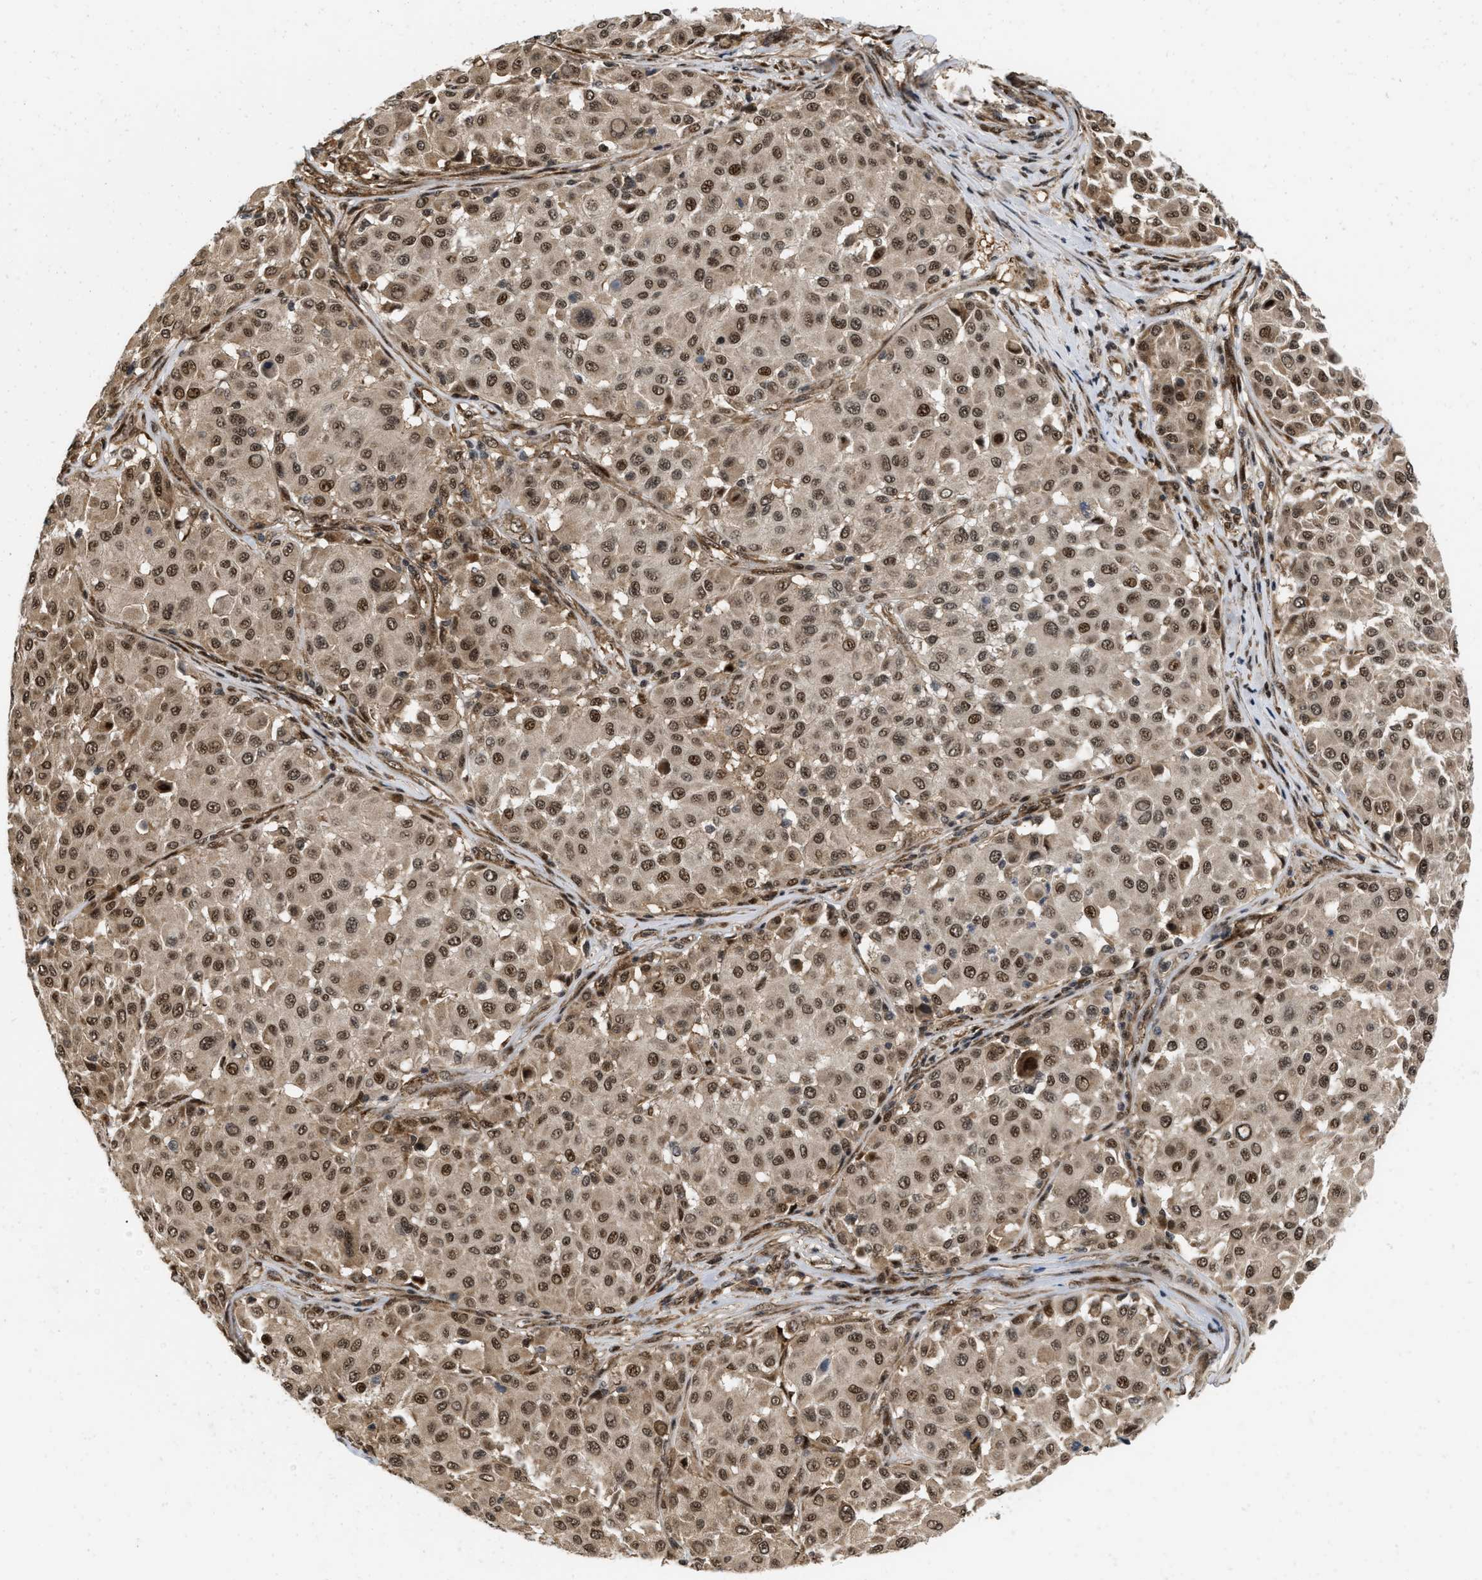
{"staining": {"intensity": "strong", "quantity": ">75%", "location": "cytoplasmic/membranous,nuclear"}, "tissue": "melanoma", "cell_type": "Tumor cells", "image_type": "cancer", "snomed": [{"axis": "morphology", "description": "Malignant melanoma, Metastatic site"}, {"axis": "topography", "description": "Soft tissue"}], "caption": "Melanoma tissue shows strong cytoplasmic/membranous and nuclear staining in approximately >75% of tumor cells", "gene": "ANKRD11", "patient": {"sex": "male", "age": 41}}